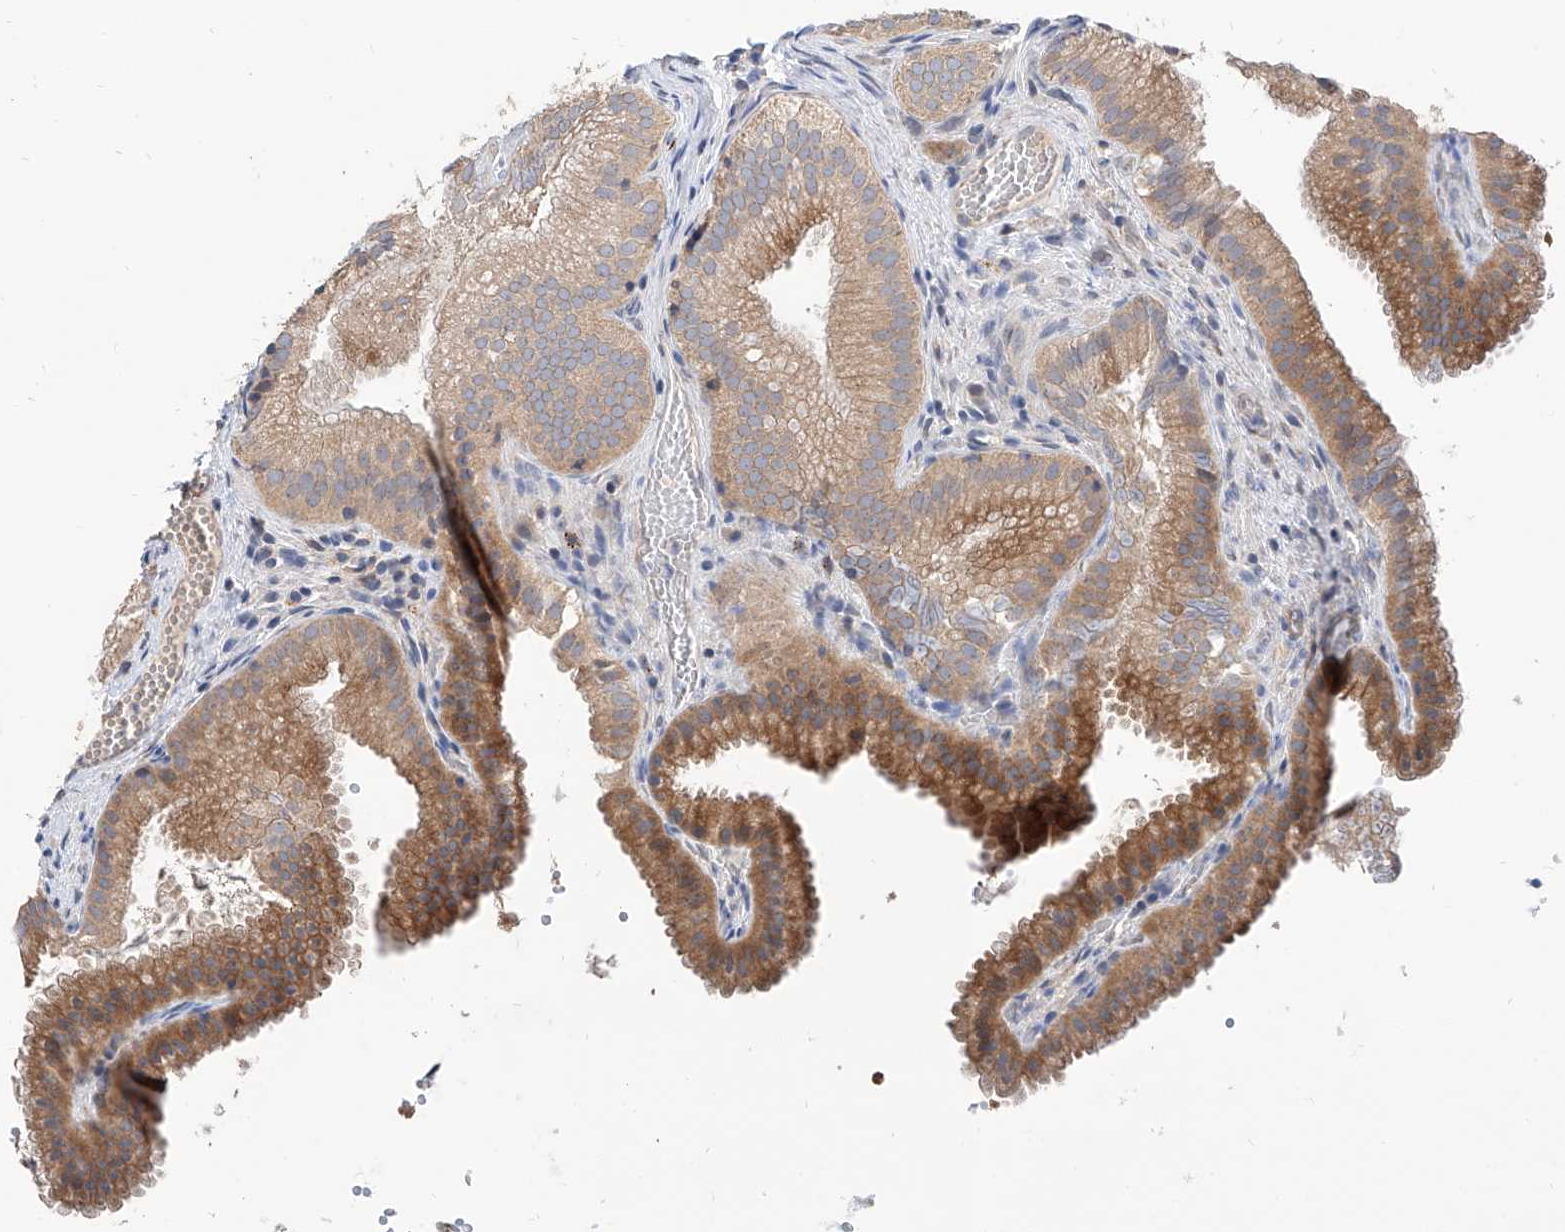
{"staining": {"intensity": "moderate", "quantity": ">75%", "location": "cytoplasmic/membranous"}, "tissue": "gallbladder", "cell_type": "Glandular cells", "image_type": "normal", "snomed": [{"axis": "morphology", "description": "Normal tissue, NOS"}, {"axis": "topography", "description": "Gallbladder"}], "caption": "Benign gallbladder was stained to show a protein in brown. There is medium levels of moderate cytoplasmic/membranous staining in about >75% of glandular cells.", "gene": "MAGEE2", "patient": {"sex": "female", "age": 30}}